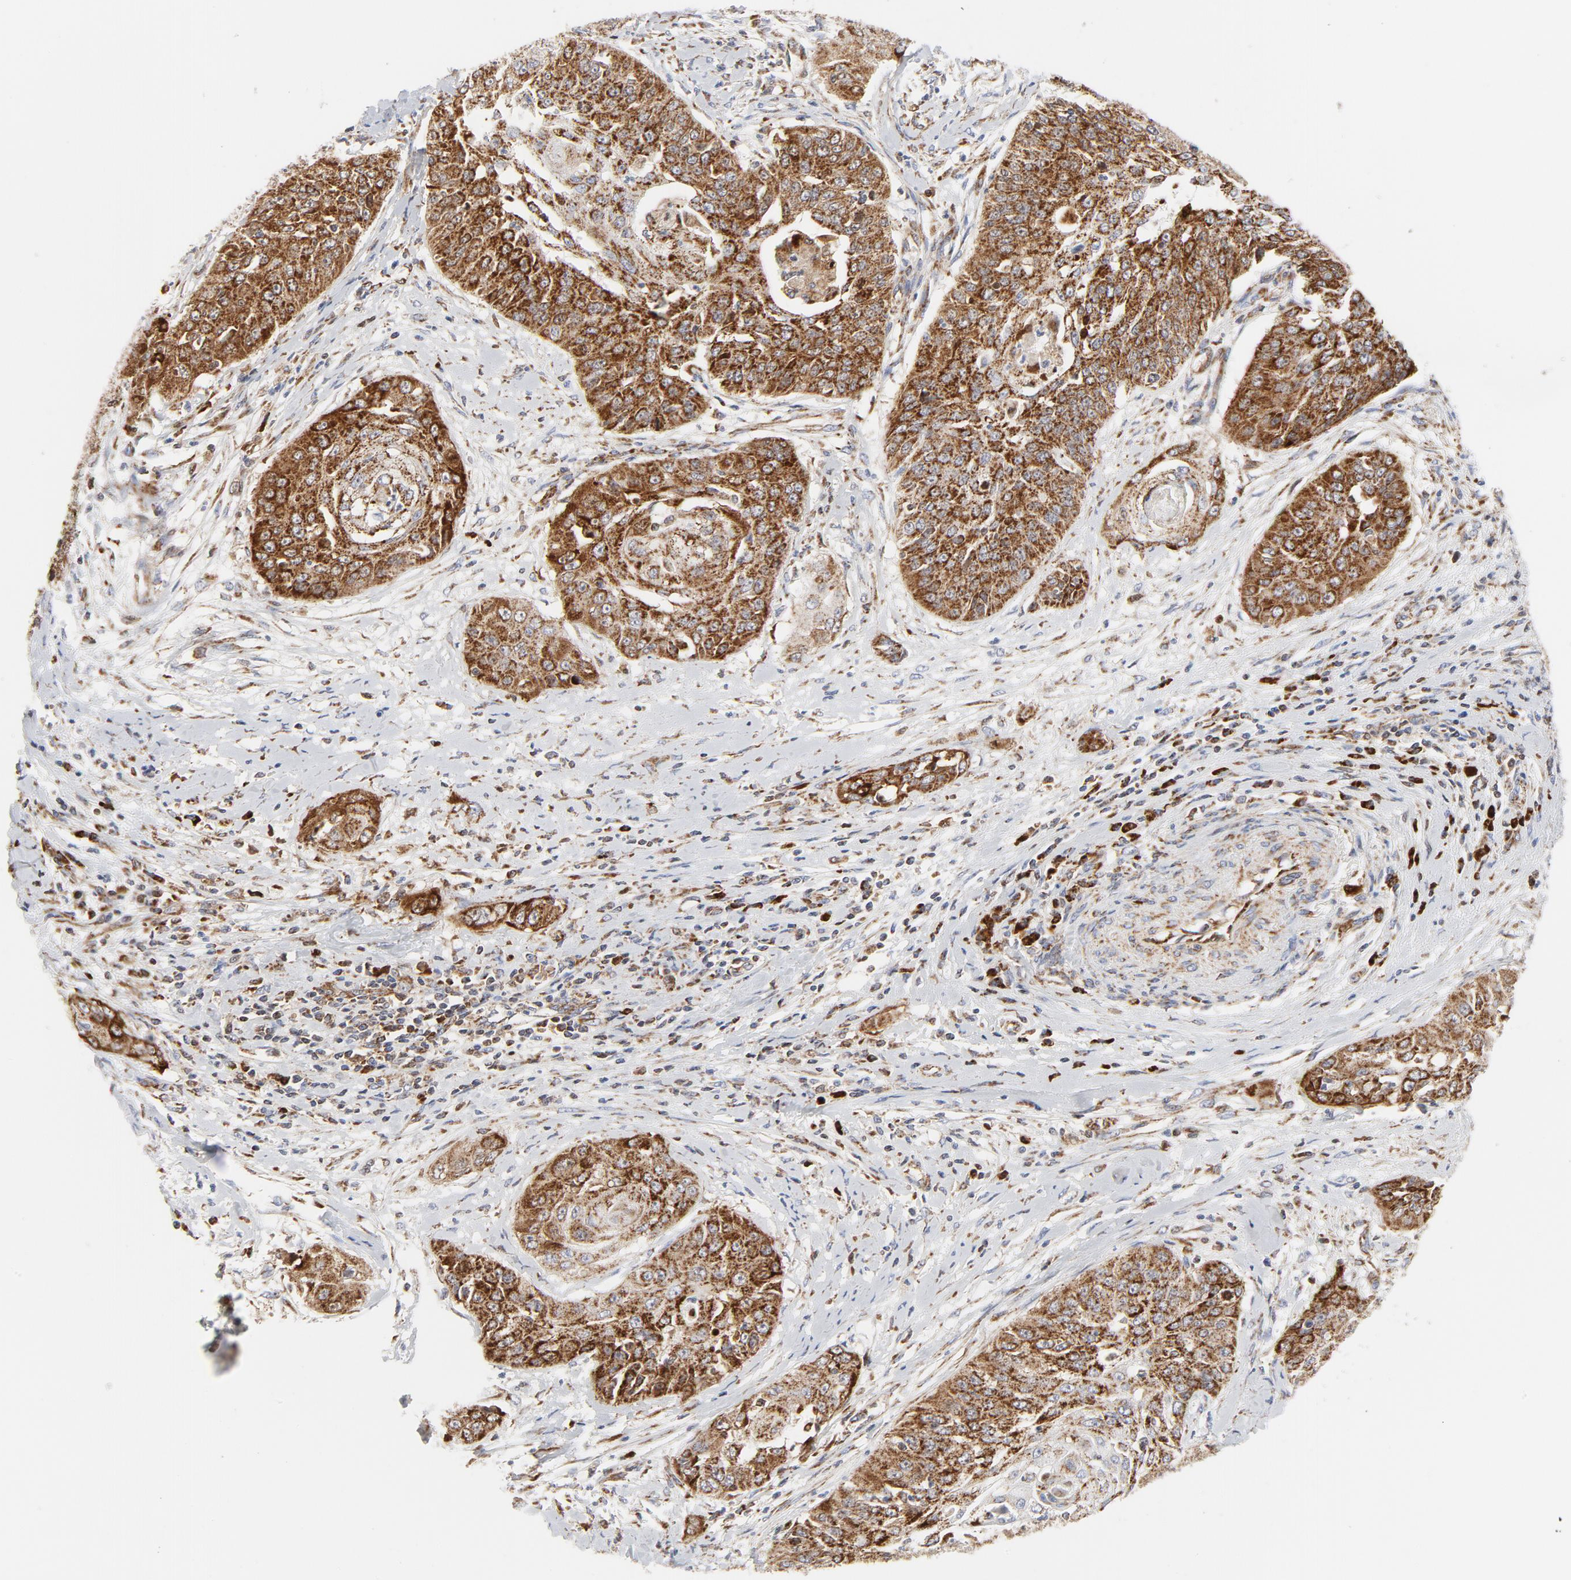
{"staining": {"intensity": "strong", "quantity": ">75%", "location": "cytoplasmic/membranous"}, "tissue": "cervical cancer", "cell_type": "Tumor cells", "image_type": "cancer", "snomed": [{"axis": "morphology", "description": "Squamous cell carcinoma, NOS"}, {"axis": "topography", "description": "Cervix"}], "caption": "Protein expression analysis of squamous cell carcinoma (cervical) displays strong cytoplasmic/membranous expression in about >75% of tumor cells. The staining was performed using DAB (3,3'-diaminobenzidine), with brown indicating positive protein expression. Nuclei are stained blue with hematoxylin.", "gene": "CYCS", "patient": {"sex": "female", "age": 64}}